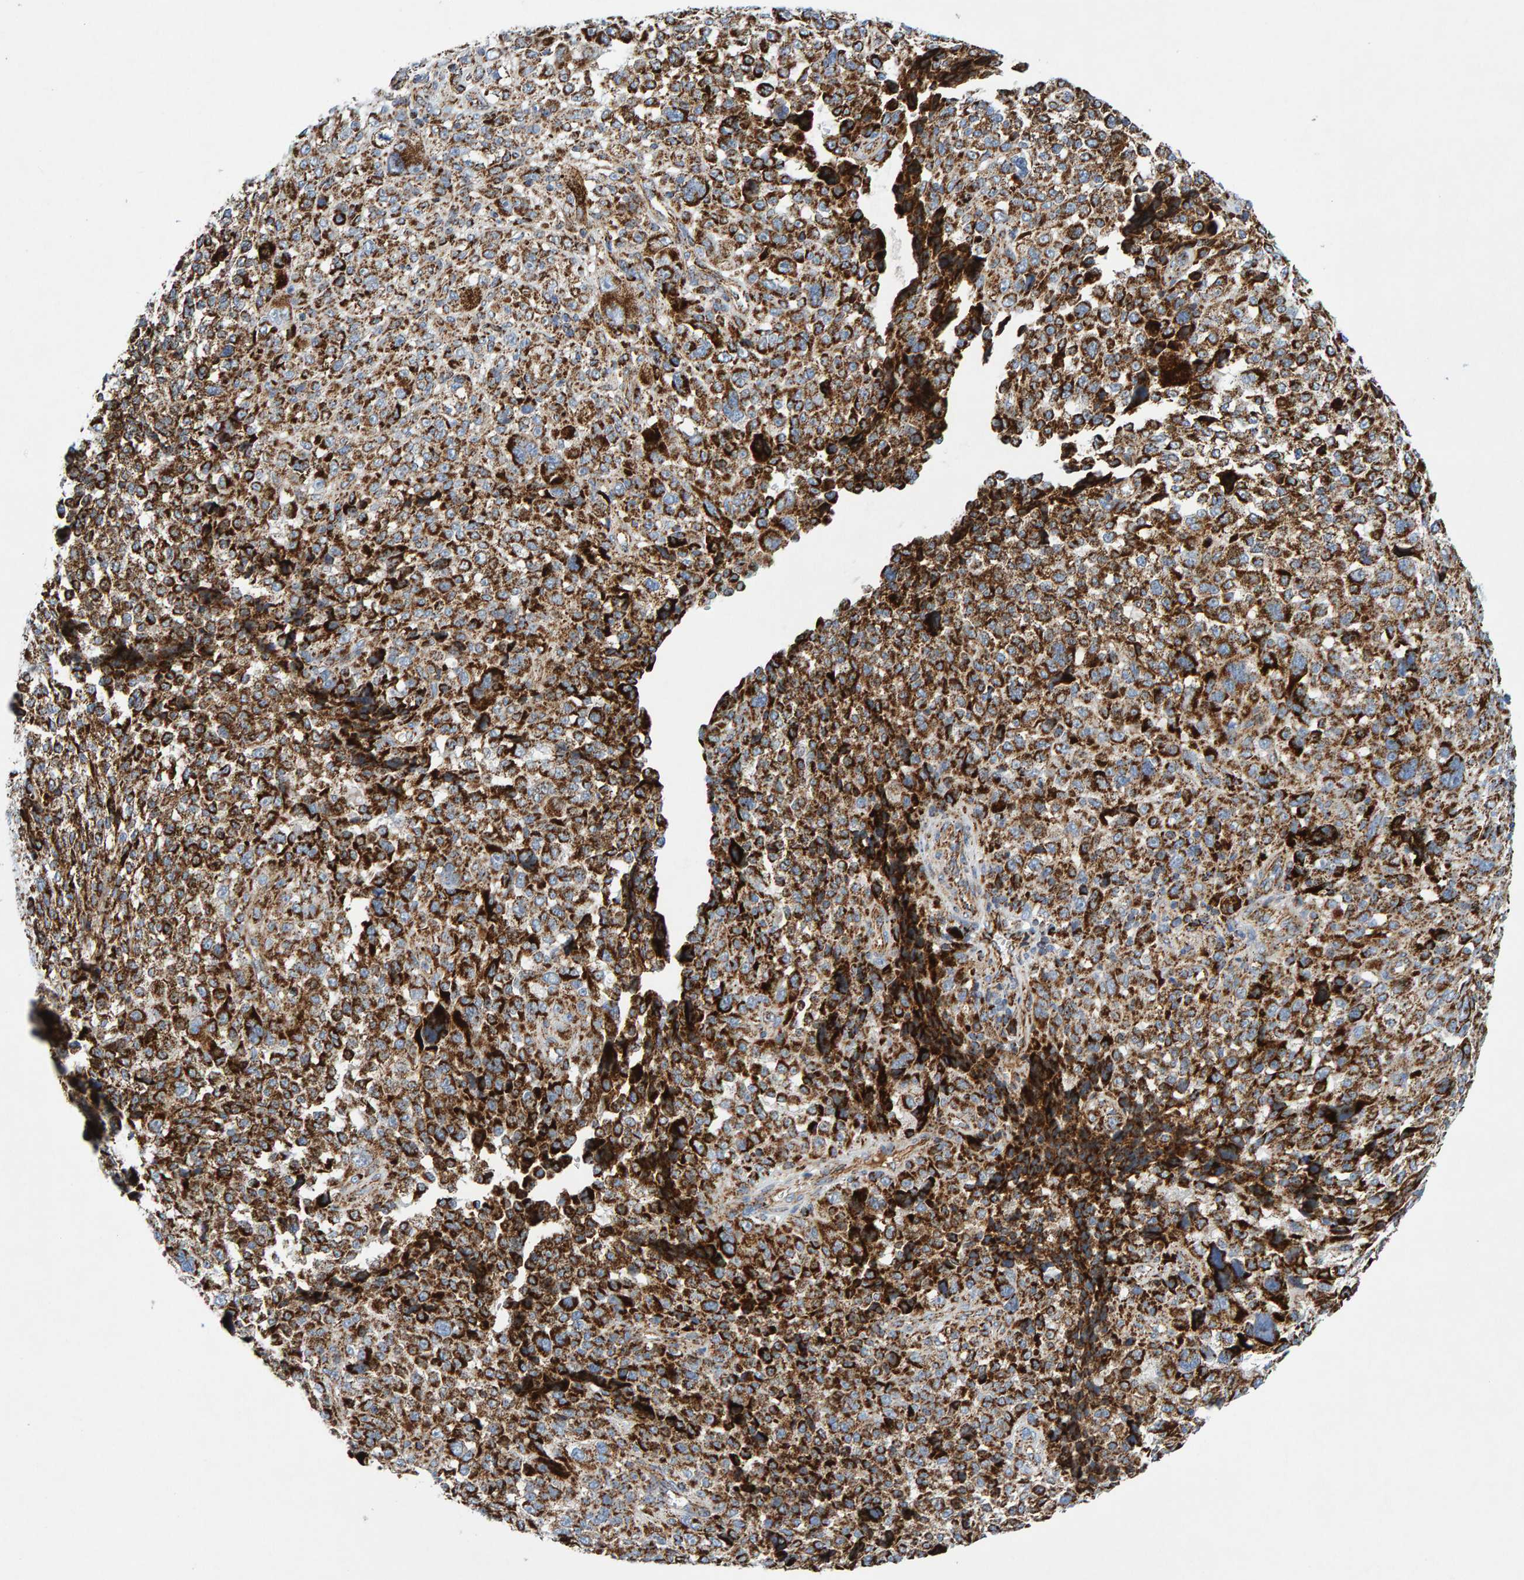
{"staining": {"intensity": "strong", "quantity": ">75%", "location": "cytoplasmic/membranous"}, "tissue": "melanoma", "cell_type": "Tumor cells", "image_type": "cancer", "snomed": [{"axis": "morphology", "description": "Malignant melanoma, NOS"}, {"axis": "topography", "description": "Skin"}], "caption": "This histopathology image shows malignant melanoma stained with IHC to label a protein in brown. The cytoplasmic/membranous of tumor cells show strong positivity for the protein. Nuclei are counter-stained blue.", "gene": "GGTA1", "patient": {"sex": "female", "age": 55}}